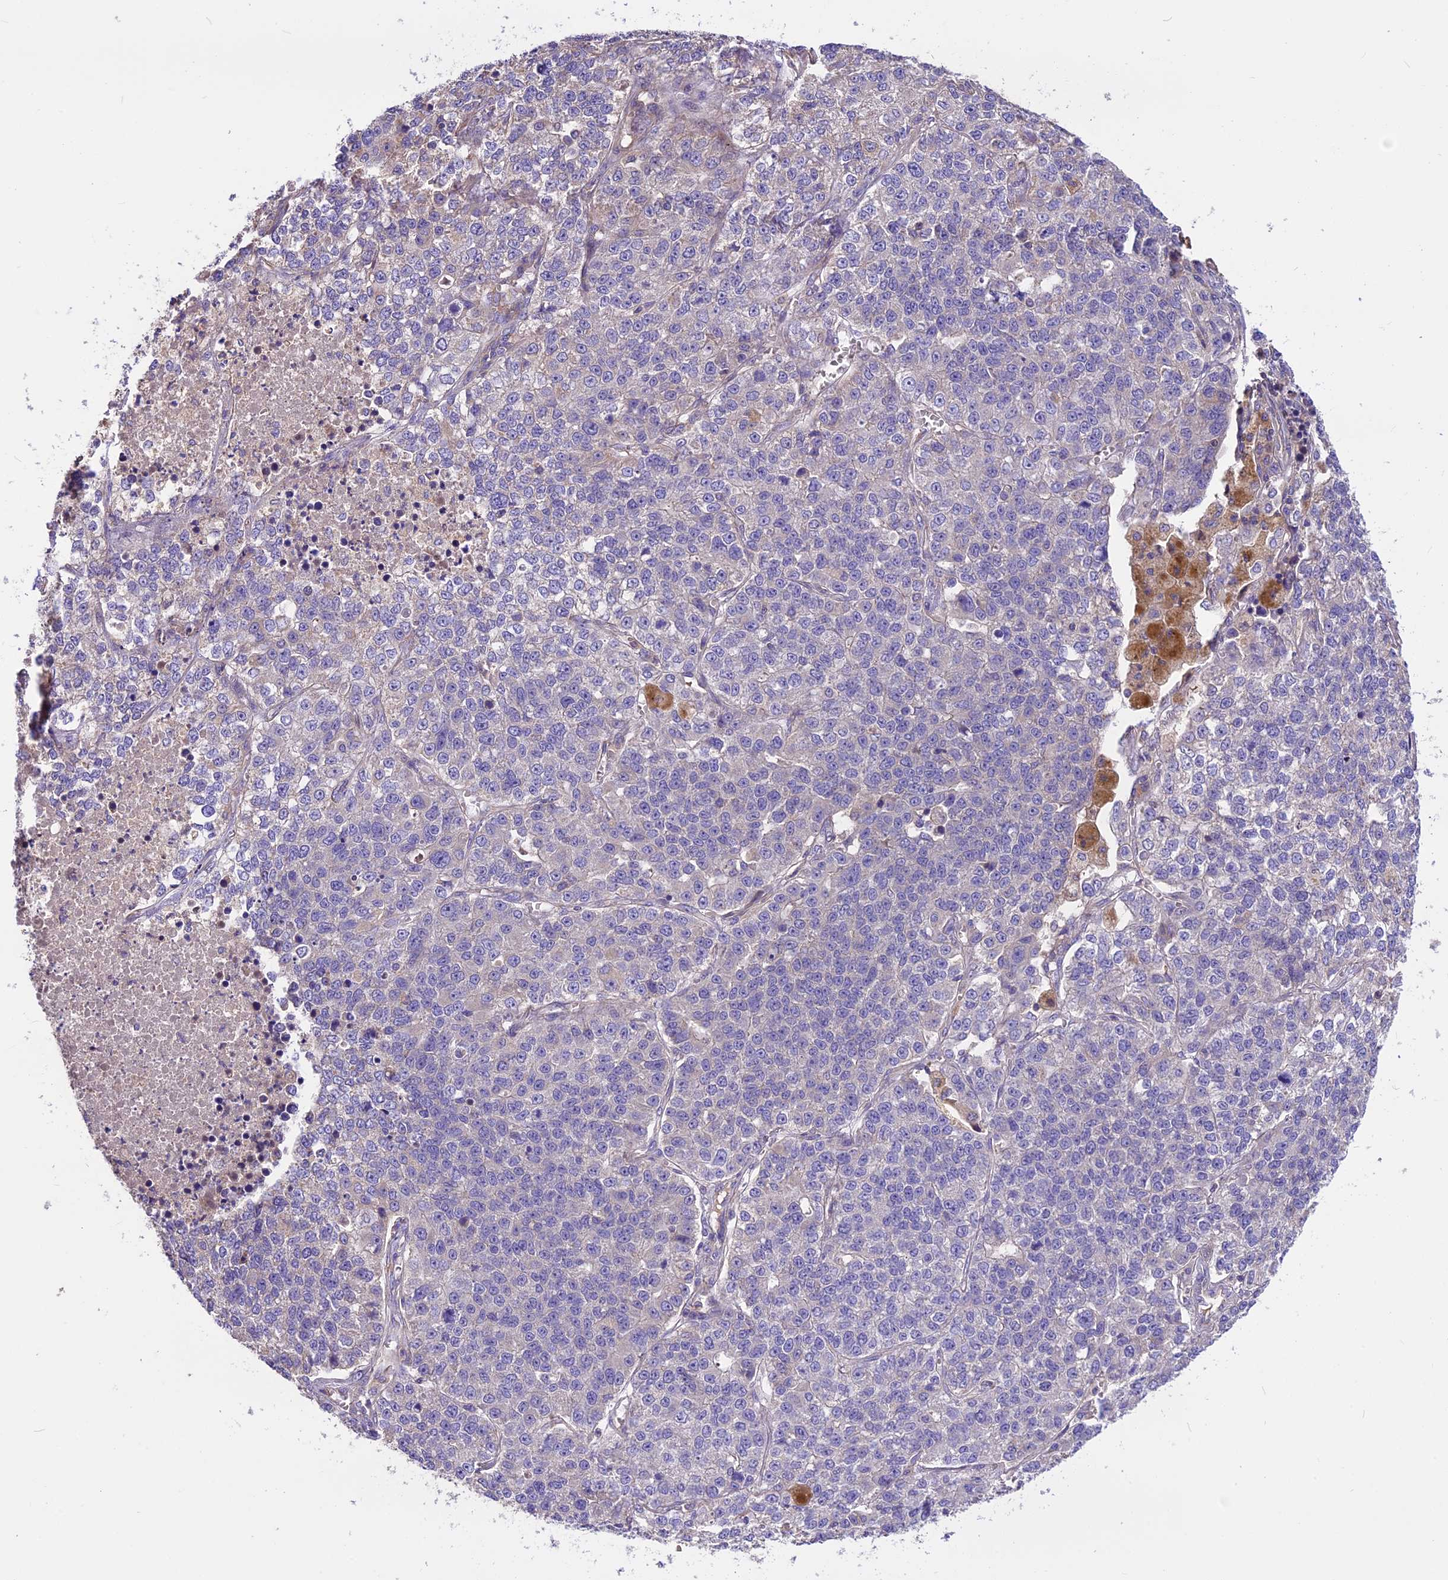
{"staining": {"intensity": "negative", "quantity": "none", "location": "none"}, "tissue": "lung cancer", "cell_type": "Tumor cells", "image_type": "cancer", "snomed": [{"axis": "morphology", "description": "Adenocarcinoma, NOS"}, {"axis": "topography", "description": "Lung"}], "caption": "A high-resolution photomicrograph shows immunohistochemistry staining of adenocarcinoma (lung), which displays no significant expression in tumor cells.", "gene": "ANO3", "patient": {"sex": "male", "age": 49}}